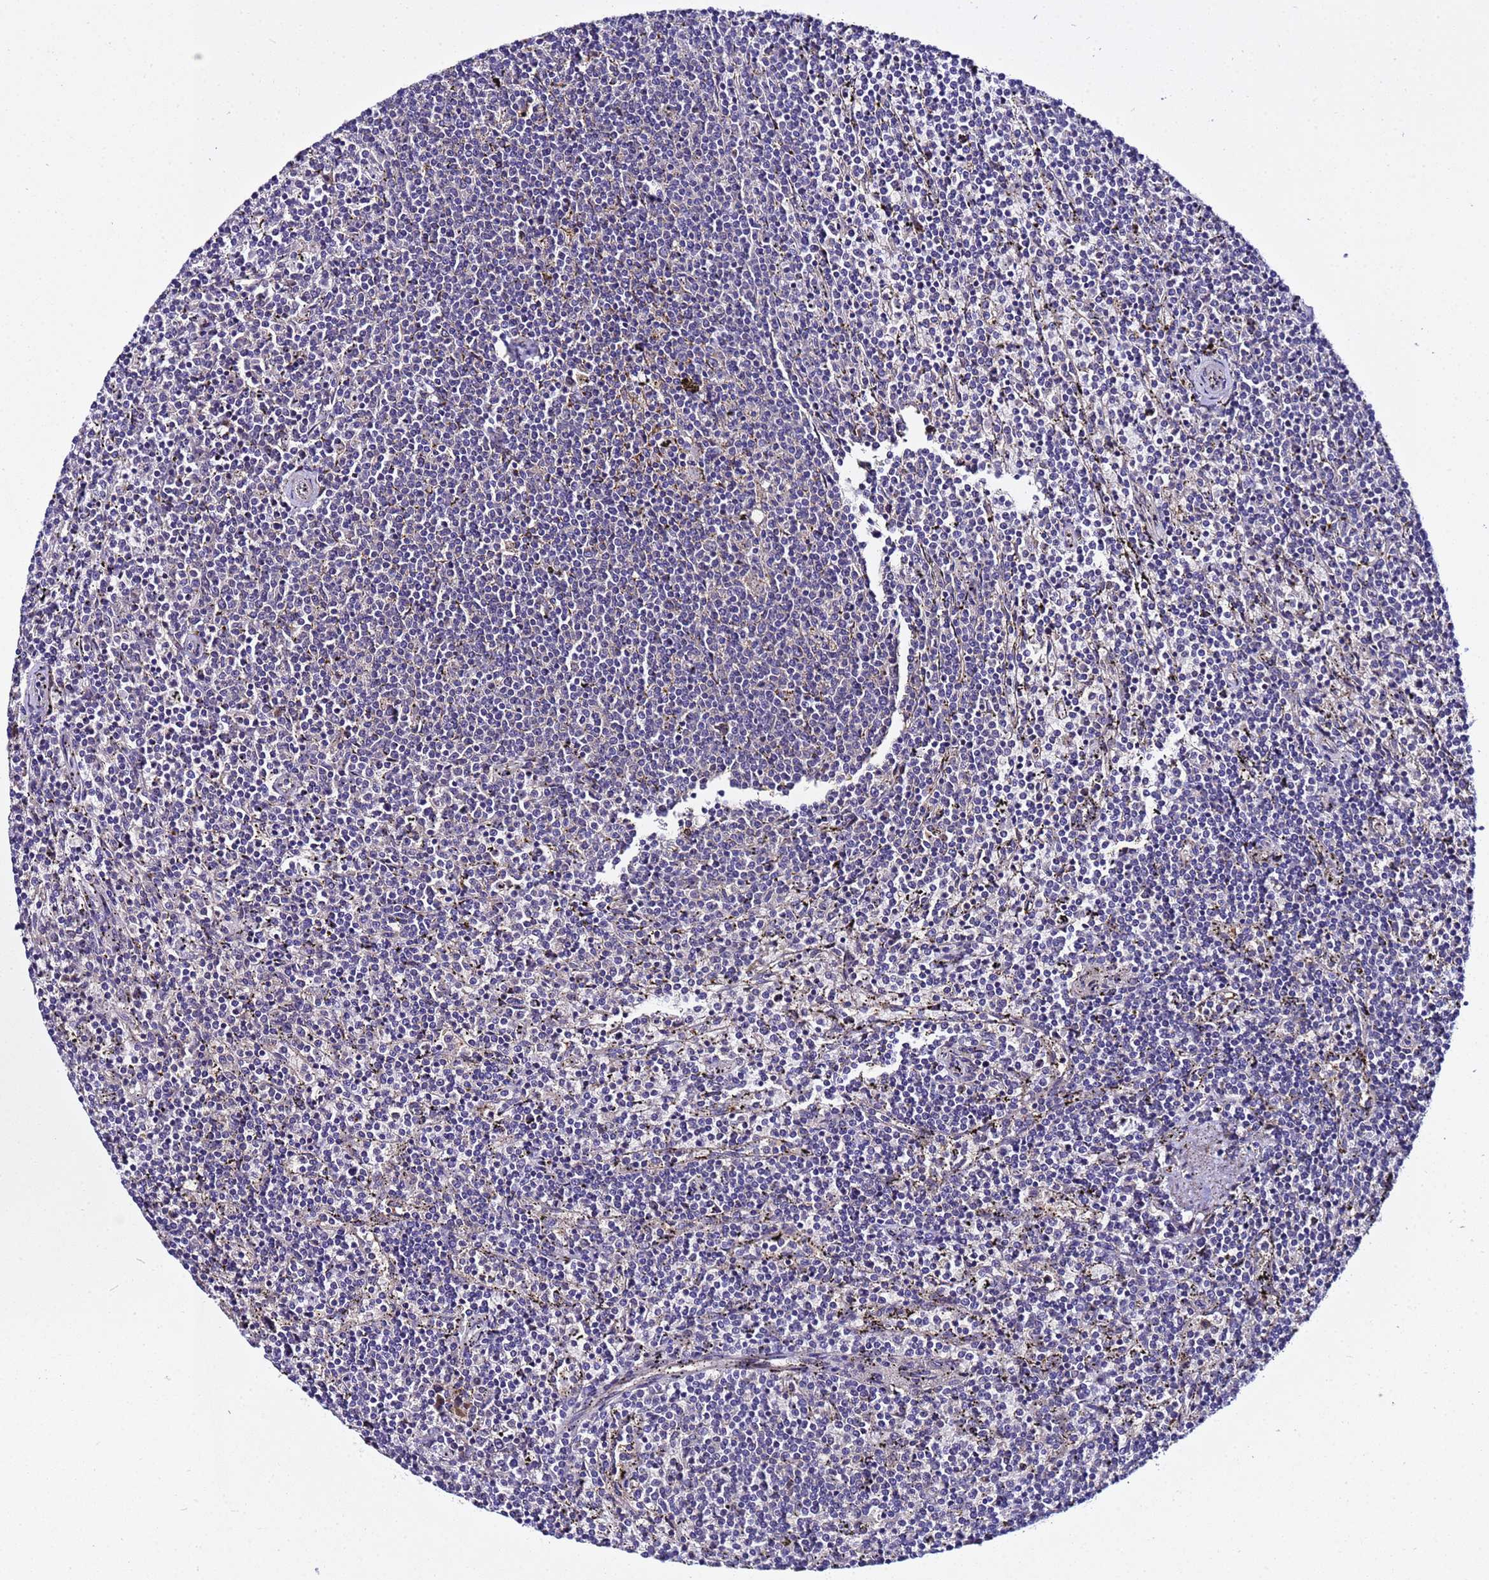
{"staining": {"intensity": "negative", "quantity": "none", "location": "none"}, "tissue": "lymphoma", "cell_type": "Tumor cells", "image_type": "cancer", "snomed": [{"axis": "morphology", "description": "Malignant lymphoma, non-Hodgkin's type, Low grade"}, {"axis": "topography", "description": "Spleen"}], "caption": "This micrograph is of lymphoma stained with IHC to label a protein in brown with the nuclei are counter-stained blue. There is no expression in tumor cells.", "gene": "PLXDC2", "patient": {"sex": "female", "age": 50}}